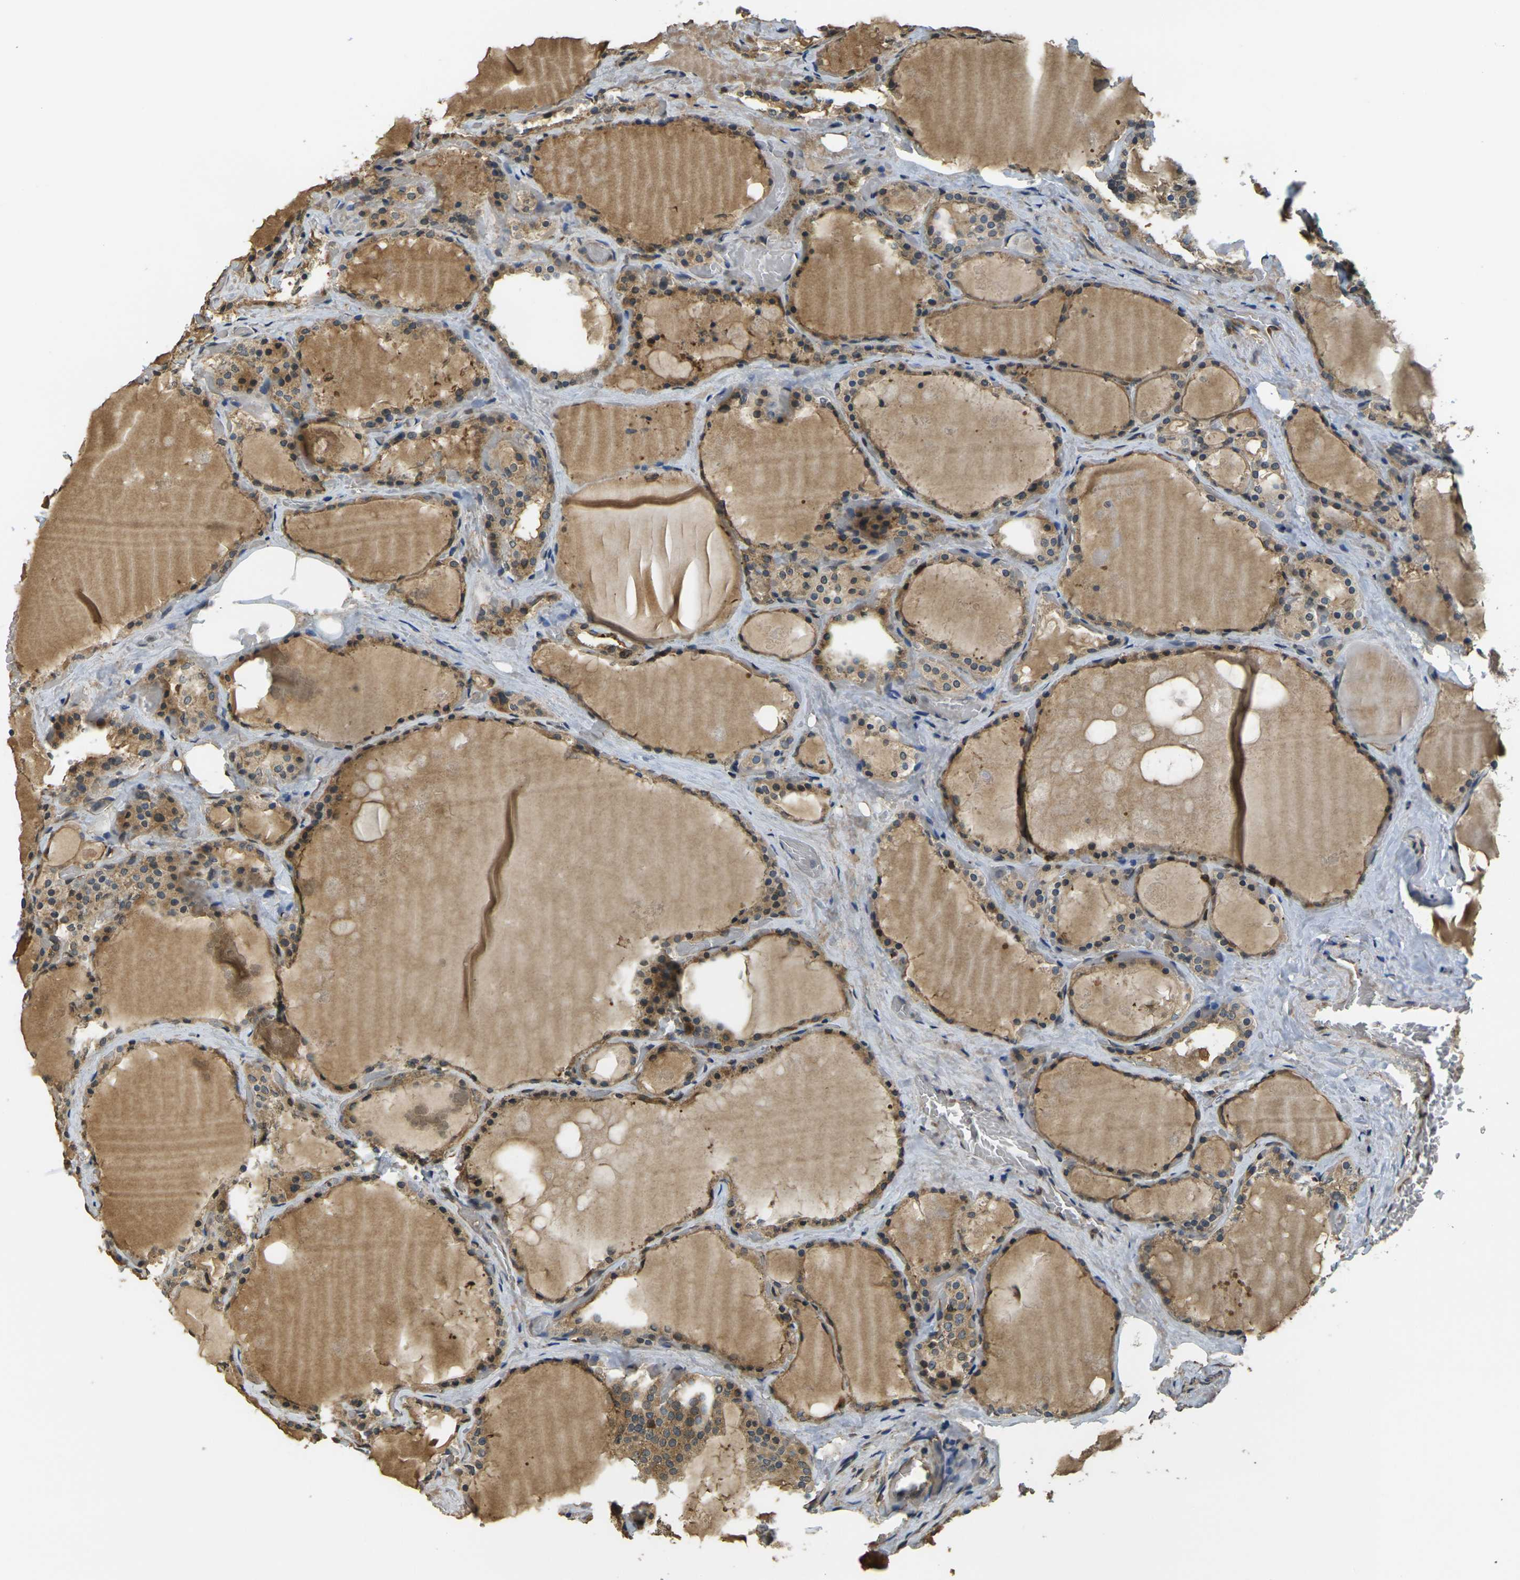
{"staining": {"intensity": "moderate", "quantity": ">75%", "location": "cytoplasmic/membranous"}, "tissue": "thyroid gland", "cell_type": "Glandular cells", "image_type": "normal", "snomed": [{"axis": "morphology", "description": "Normal tissue, NOS"}, {"axis": "topography", "description": "Thyroid gland"}], "caption": "Immunohistochemistry image of benign thyroid gland stained for a protein (brown), which reveals medium levels of moderate cytoplasmic/membranous staining in approximately >75% of glandular cells.", "gene": "CAST", "patient": {"sex": "male", "age": 61}}